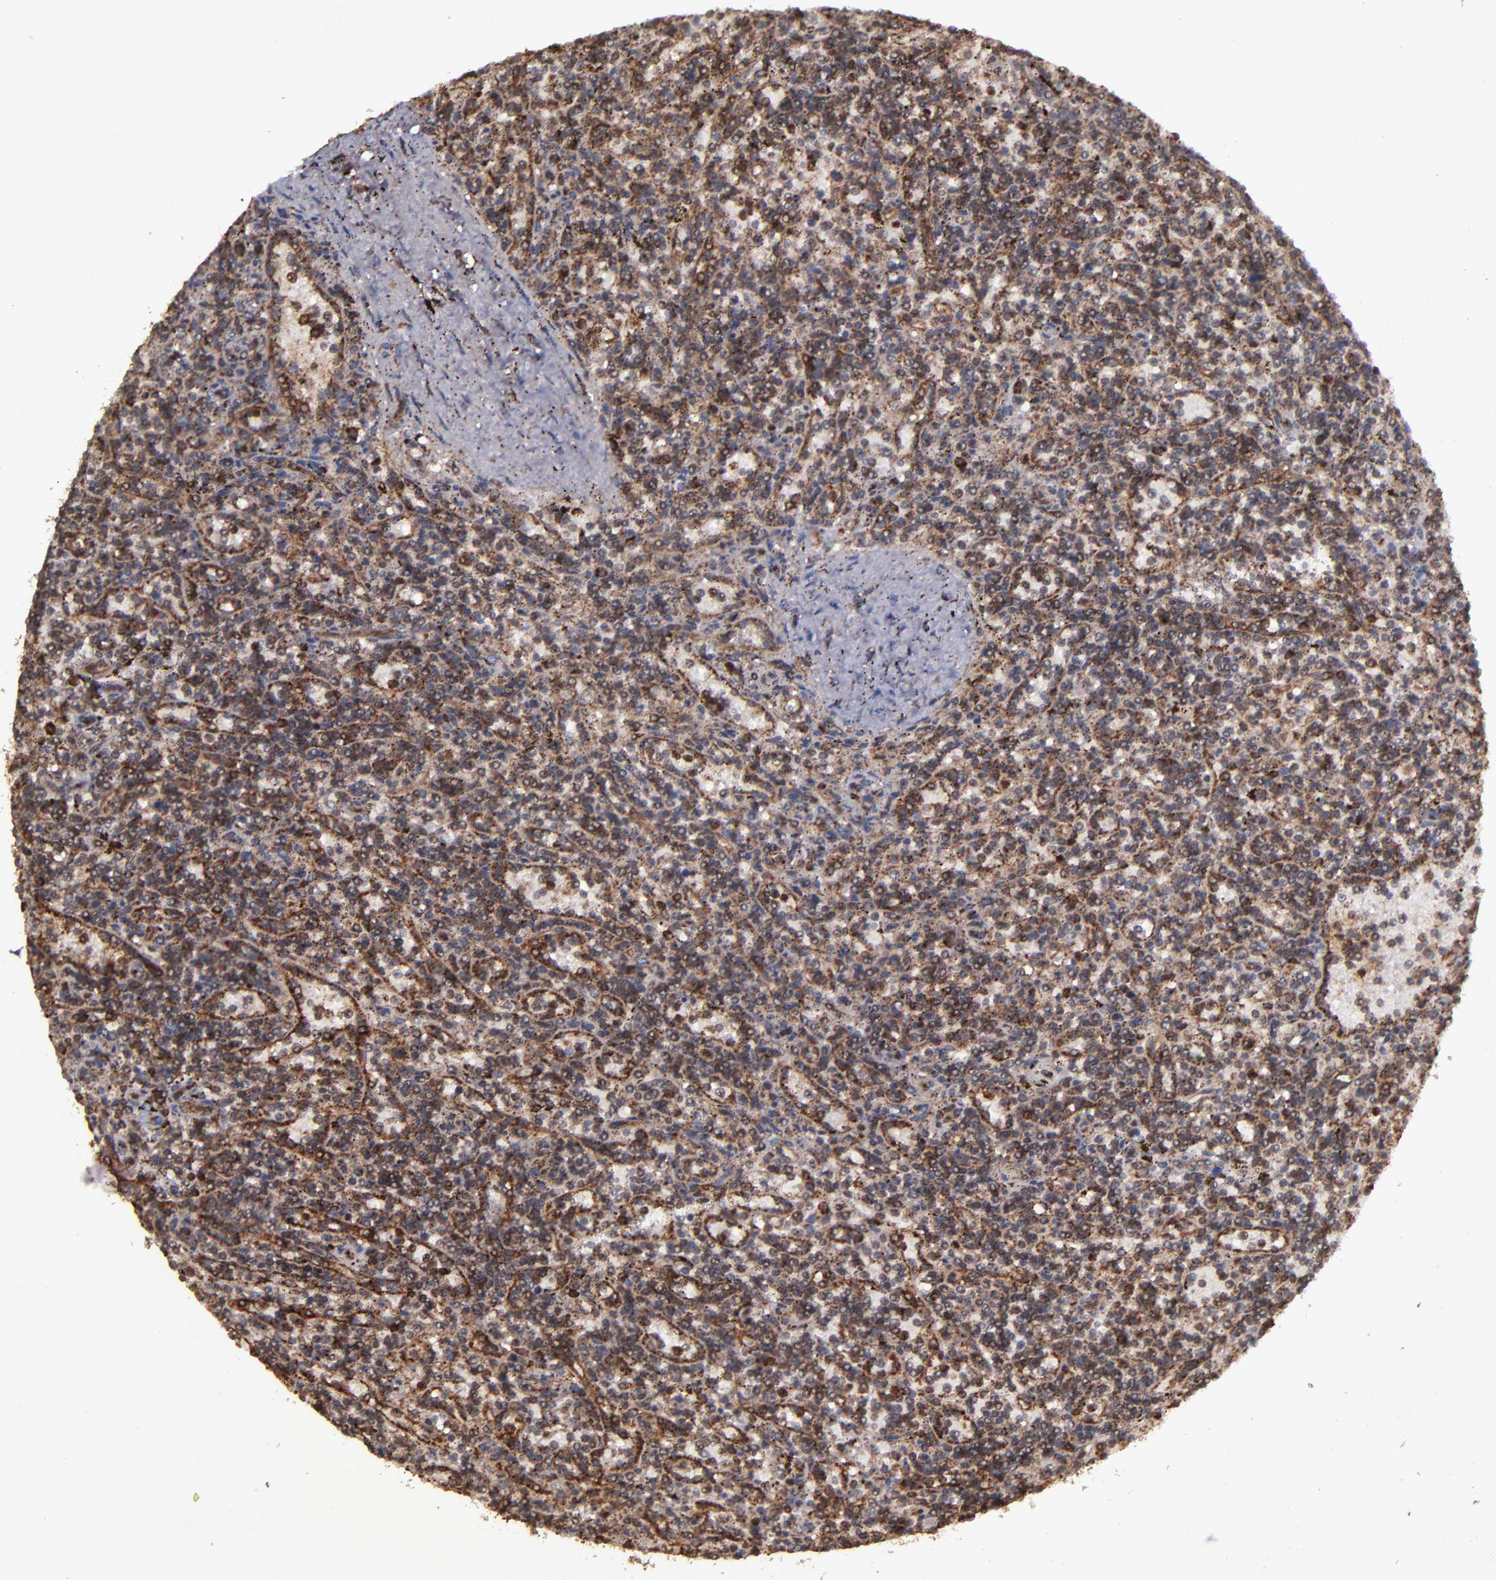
{"staining": {"intensity": "strong", "quantity": ">75%", "location": "cytoplasmic/membranous,nuclear"}, "tissue": "lymphoma", "cell_type": "Tumor cells", "image_type": "cancer", "snomed": [{"axis": "morphology", "description": "Malignant lymphoma, non-Hodgkin's type, Low grade"}, {"axis": "topography", "description": "Spleen"}], "caption": "An image of human lymphoma stained for a protein demonstrates strong cytoplasmic/membranous and nuclear brown staining in tumor cells. Nuclei are stained in blue.", "gene": "EIF4ENIF1", "patient": {"sex": "male", "age": 73}}